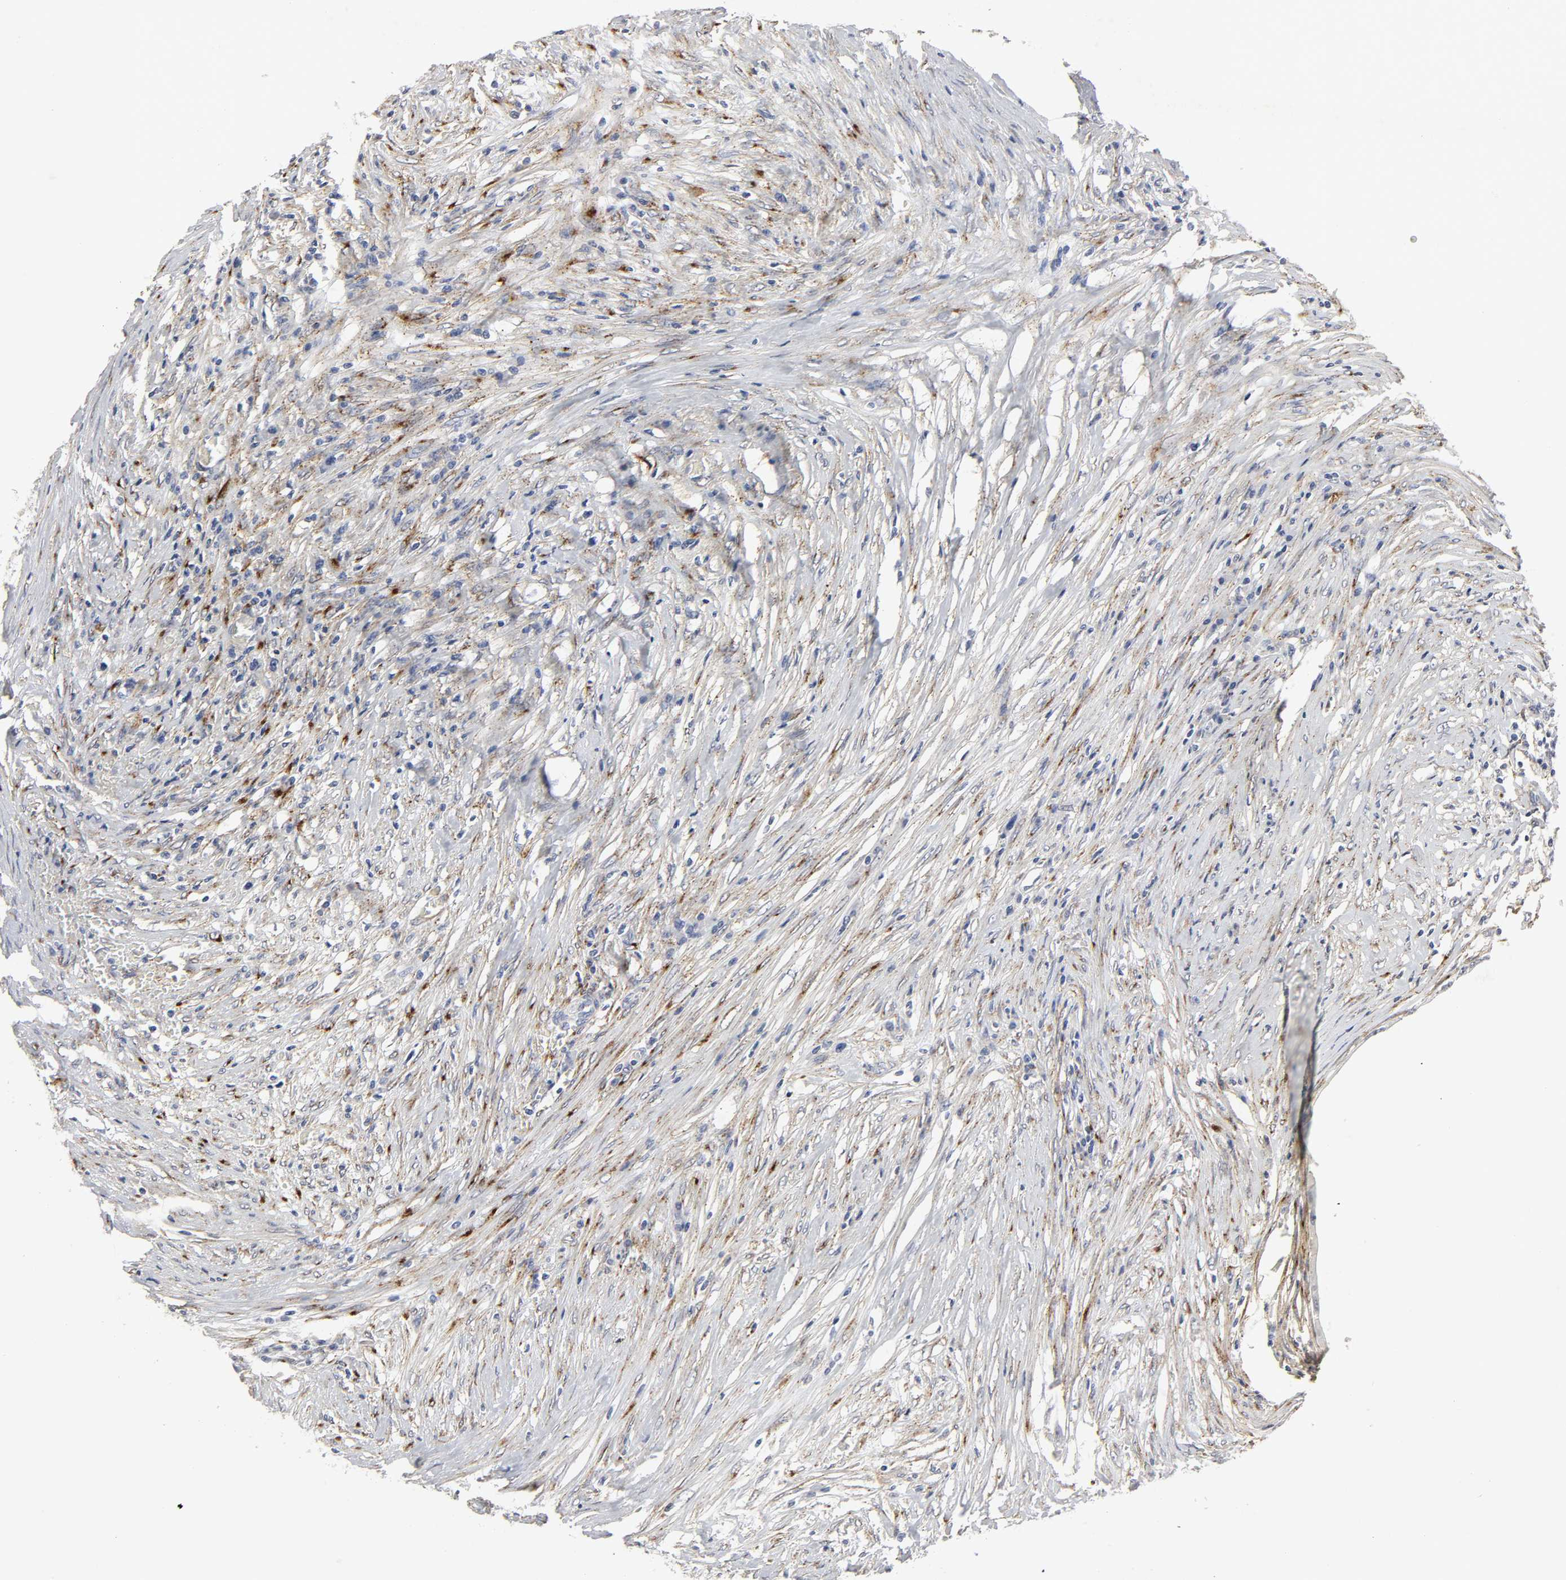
{"staining": {"intensity": "negative", "quantity": "none", "location": "none"}, "tissue": "colorectal cancer", "cell_type": "Tumor cells", "image_type": "cancer", "snomed": [{"axis": "morphology", "description": "Adenocarcinoma, NOS"}, {"axis": "topography", "description": "Colon"}], "caption": "This is an immunohistochemistry (IHC) micrograph of human colorectal cancer. There is no positivity in tumor cells.", "gene": "LRP1", "patient": {"sex": "male", "age": 71}}